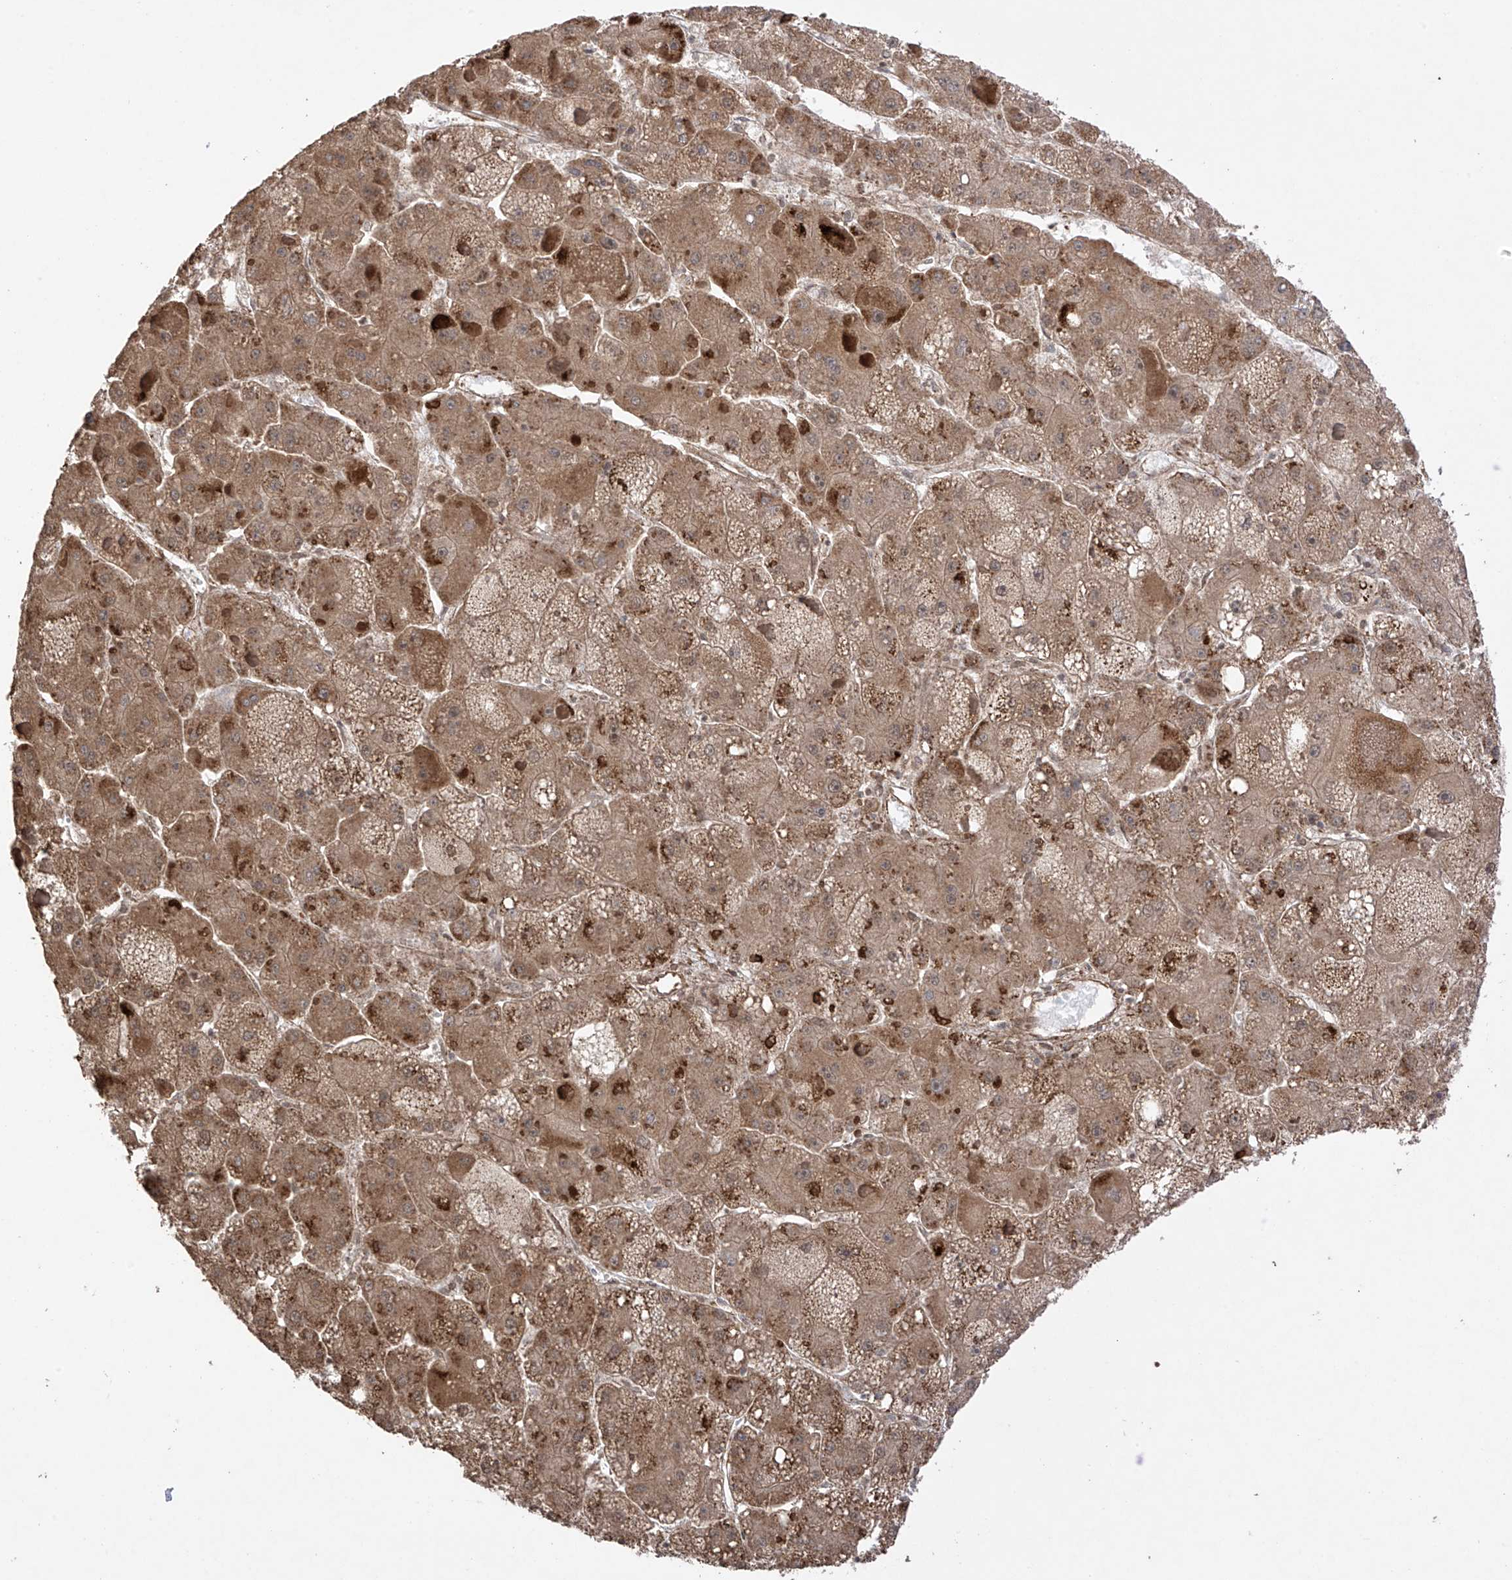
{"staining": {"intensity": "moderate", "quantity": ">75%", "location": "cytoplasmic/membranous"}, "tissue": "liver cancer", "cell_type": "Tumor cells", "image_type": "cancer", "snomed": [{"axis": "morphology", "description": "Carcinoma, Hepatocellular, NOS"}, {"axis": "topography", "description": "Liver"}], "caption": "Immunohistochemical staining of liver cancer reveals medium levels of moderate cytoplasmic/membranous protein expression in about >75% of tumor cells.", "gene": "ABCD1", "patient": {"sex": "female", "age": 73}}